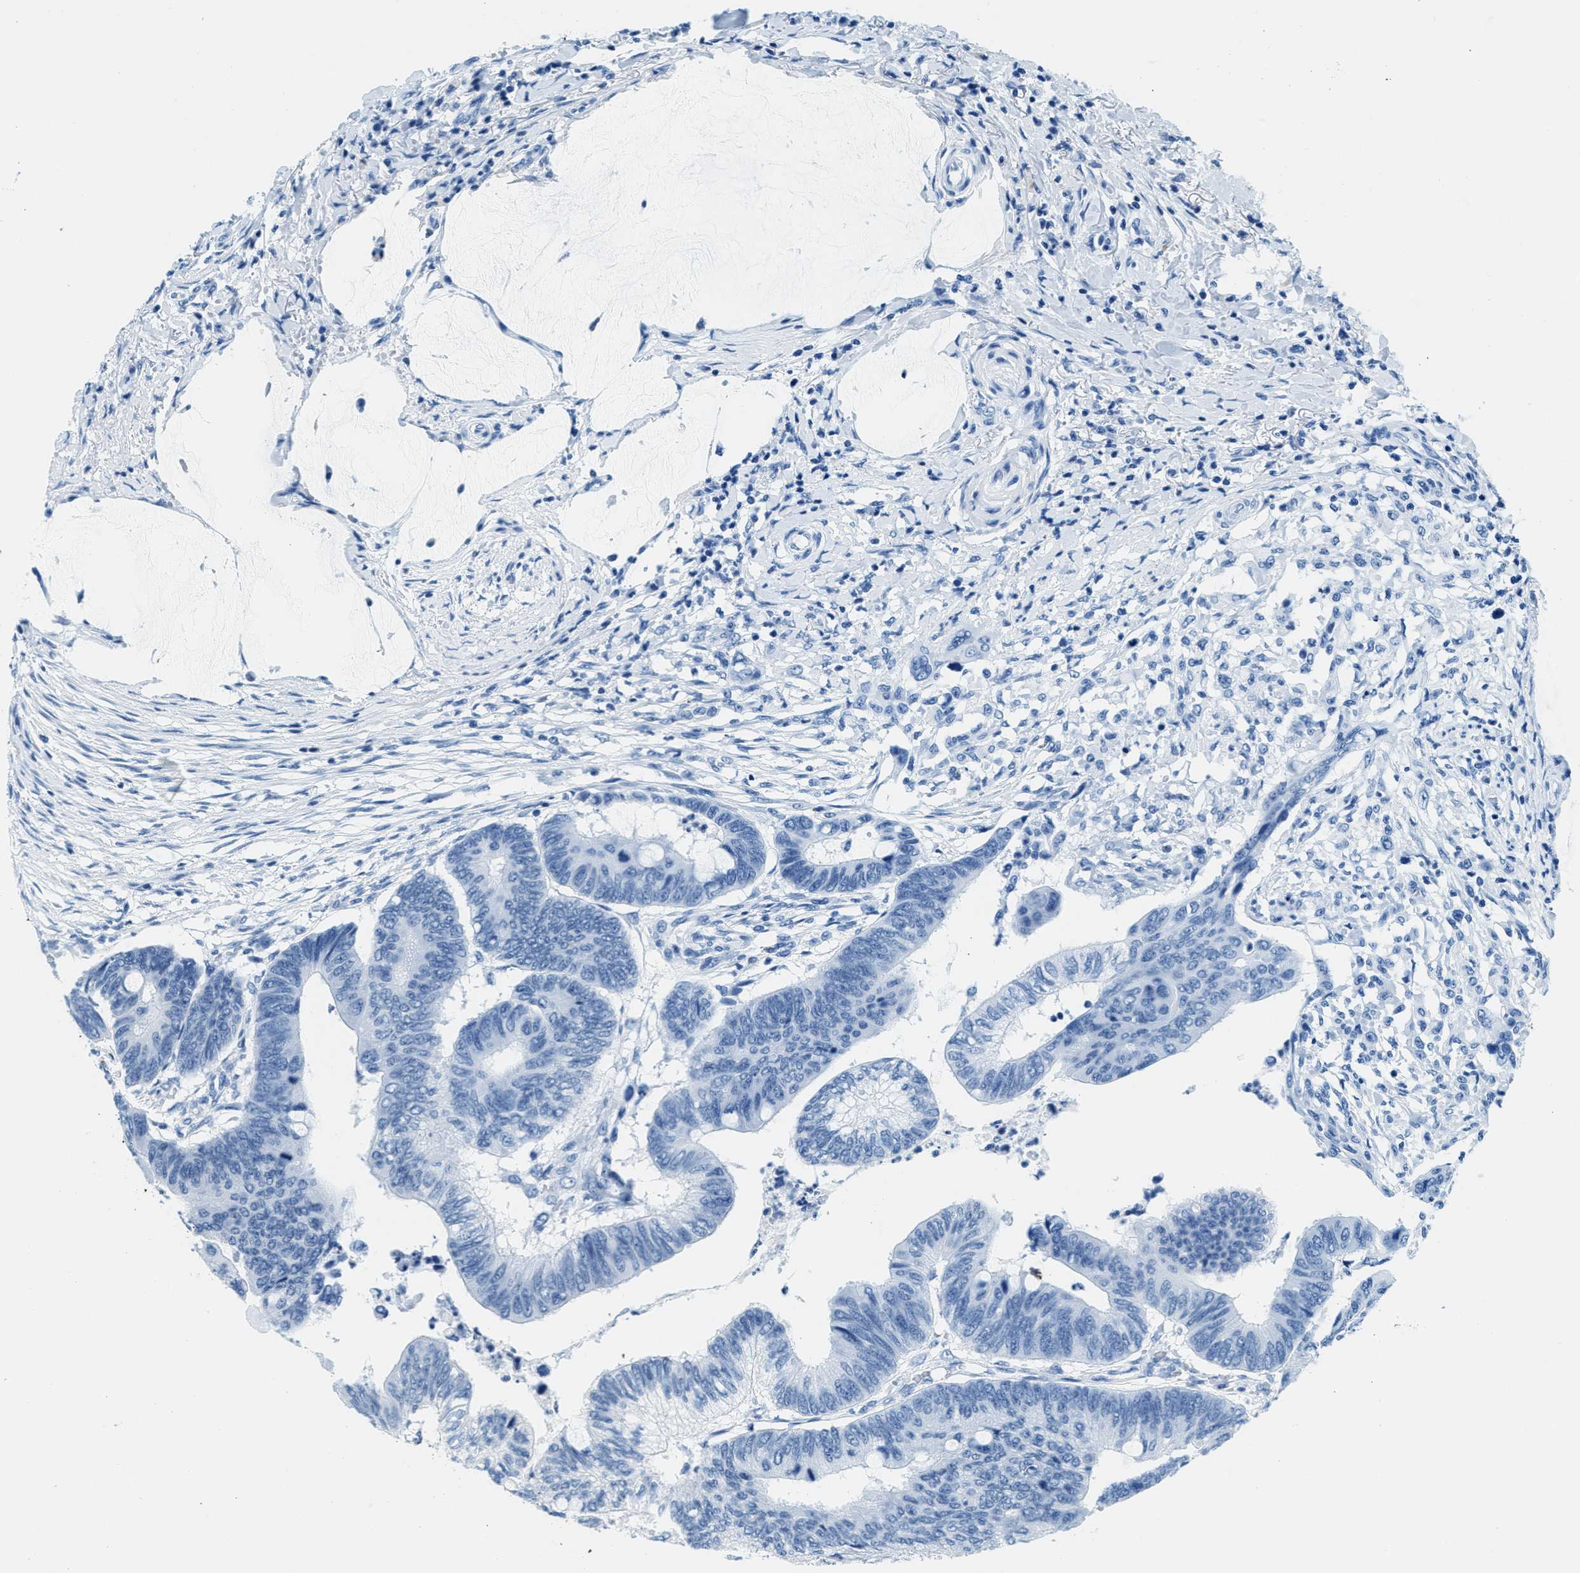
{"staining": {"intensity": "negative", "quantity": "none", "location": "none"}, "tissue": "colorectal cancer", "cell_type": "Tumor cells", "image_type": "cancer", "snomed": [{"axis": "morphology", "description": "Normal tissue, NOS"}, {"axis": "morphology", "description": "Adenocarcinoma, NOS"}, {"axis": "topography", "description": "Rectum"}, {"axis": "topography", "description": "Peripheral nerve tissue"}], "caption": "The immunohistochemistry (IHC) image has no significant staining in tumor cells of colorectal cancer (adenocarcinoma) tissue.", "gene": "CA4", "patient": {"sex": "male", "age": 92}}